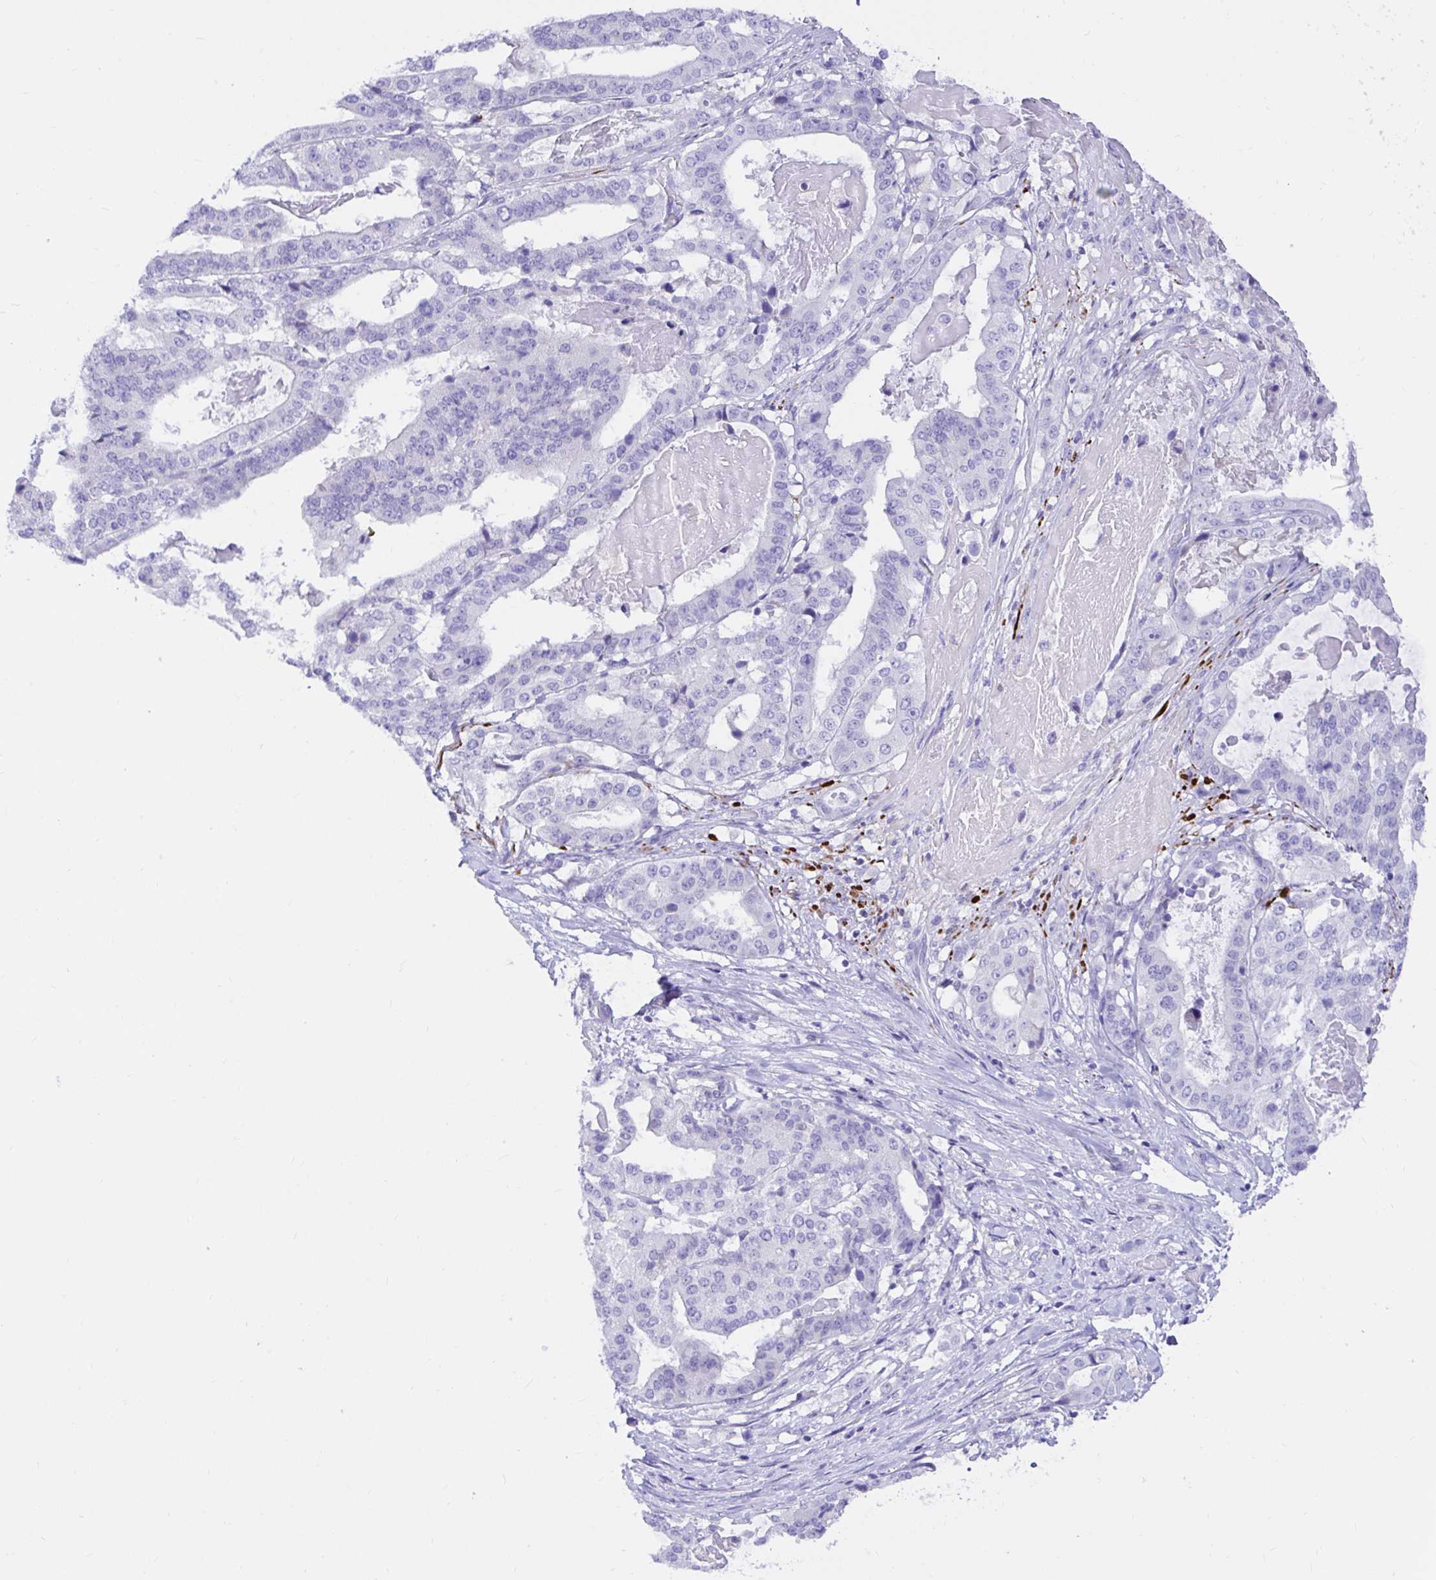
{"staining": {"intensity": "negative", "quantity": "none", "location": "none"}, "tissue": "stomach cancer", "cell_type": "Tumor cells", "image_type": "cancer", "snomed": [{"axis": "morphology", "description": "Adenocarcinoma, NOS"}, {"axis": "topography", "description": "Stomach"}], "caption": "Micrograph shows no significant protein staining in tumor cells of stomach cancer (adenocarcinoma).", "gene": "BACE2", "patient": {"sex": "male", "age": 48}}